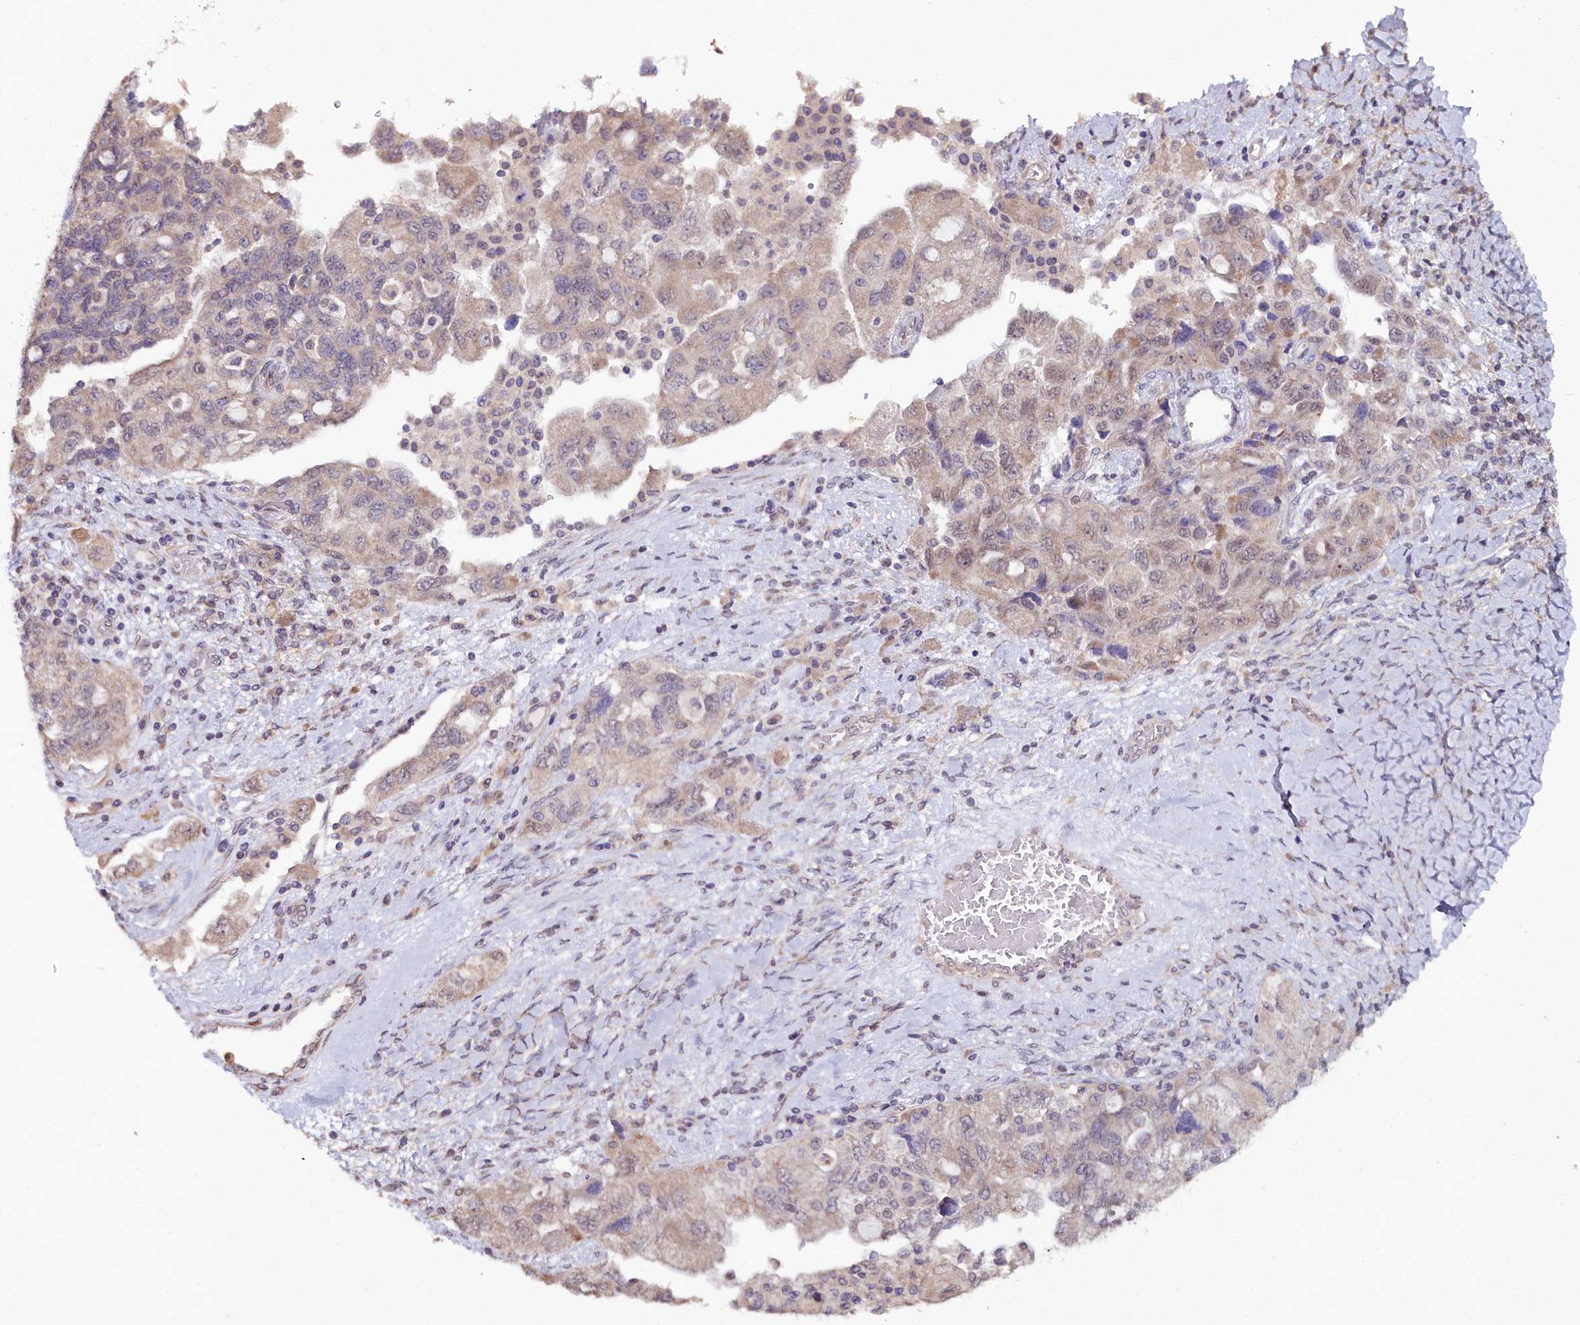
{"staining": {"intensity": "weak", "quantity": "<25%", "location": "cytoplasmic/membranous,nuclear"}, "tissue": "ovarian cancer", "cell_type": "Tumor cells", "image_type": "cancer", "snomed": [{"axis": "morphology", "description": "Carcinoma, NOS"}, {"axis": "morphology", "description": "Cystadenocarcinoma, serous, NOS"}, {"axis": "topography", "description": "Ovary"}], "caption": "Tumor cells show no significant expression in carcinoma (ovarian).", "gene": "C4orf19", "patient": {"sex": "female", "age": 69}}